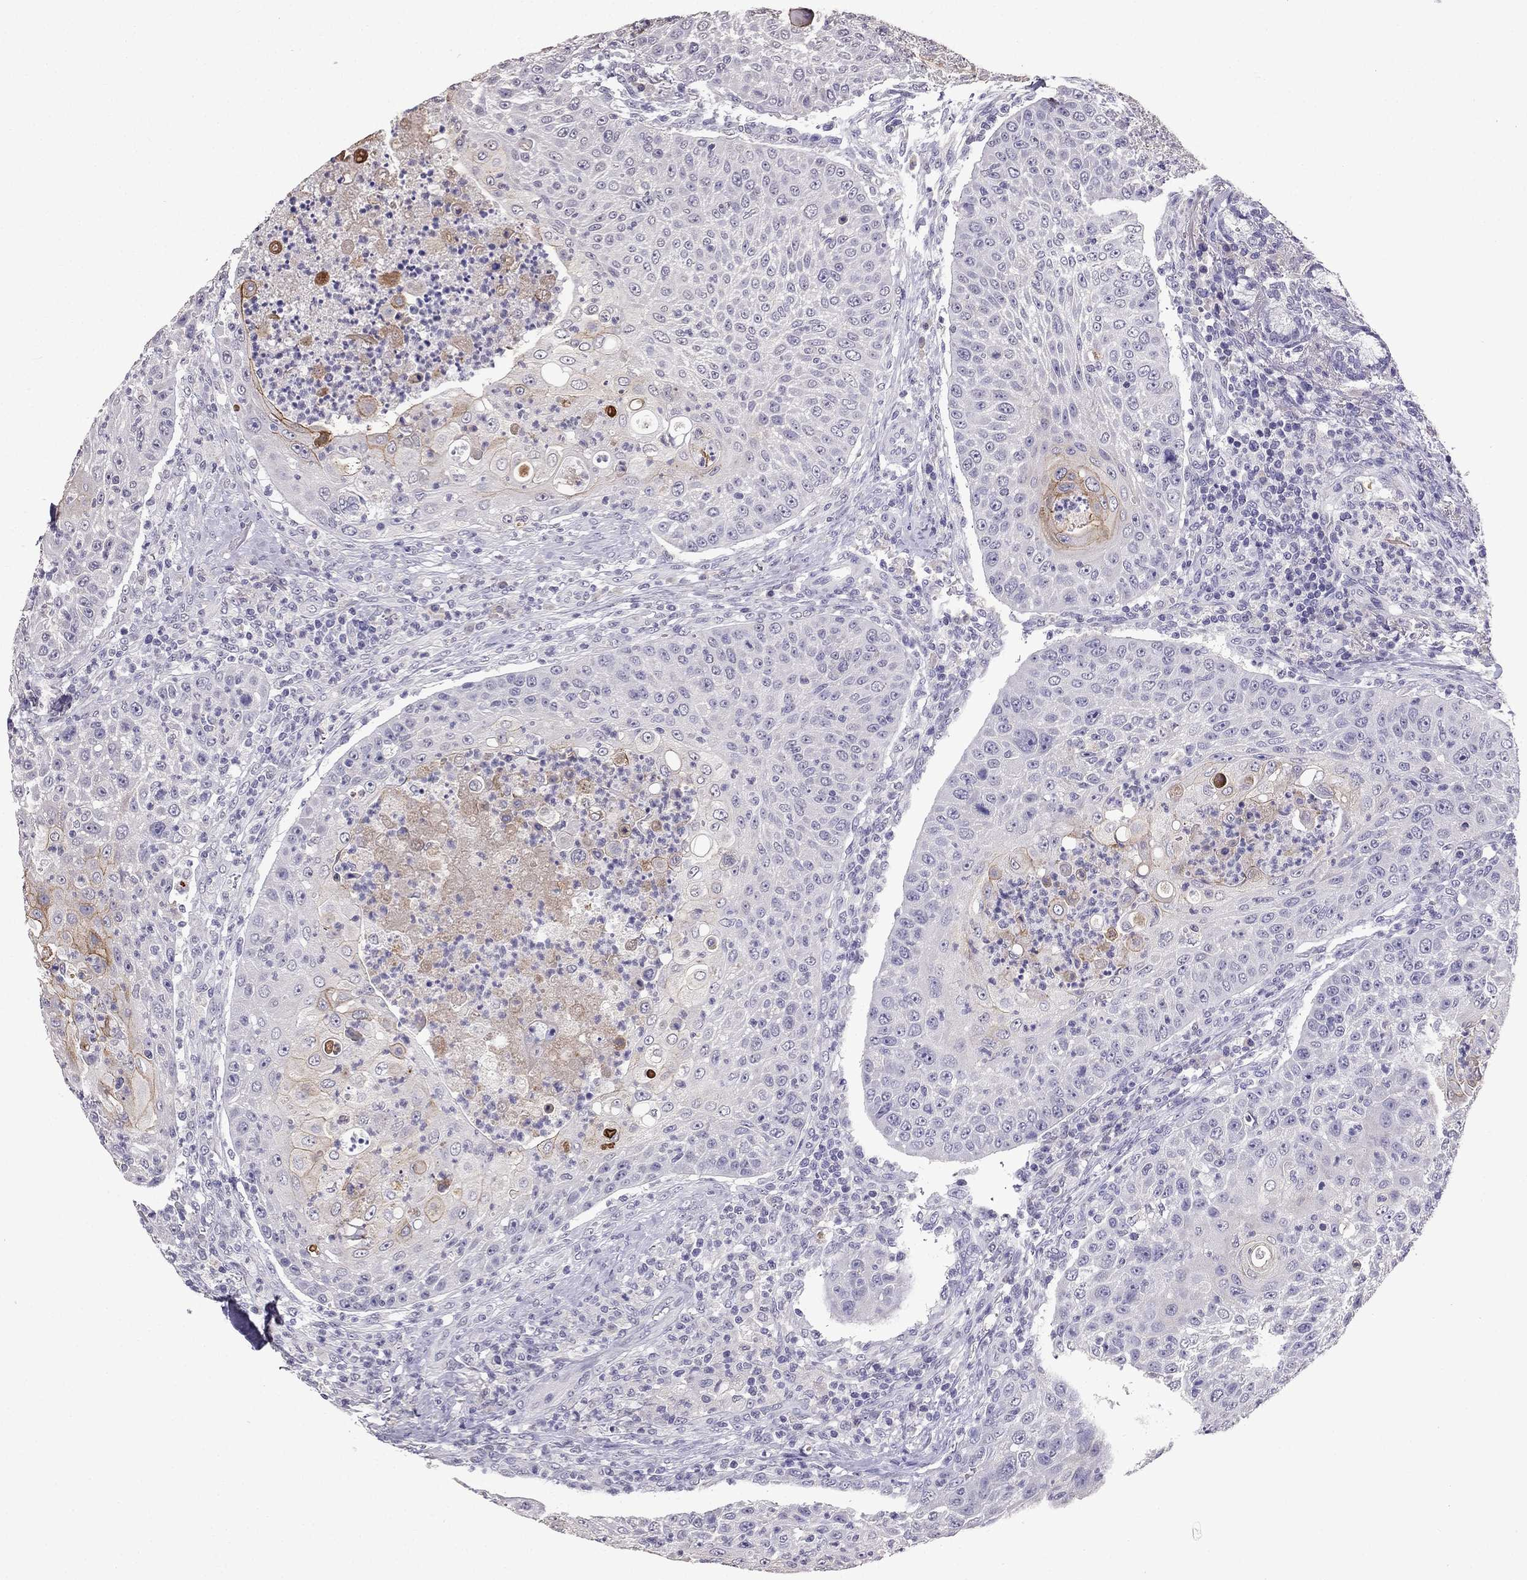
{"staining": {"intensity": "weak", "quantity": "<25%", "location": "cytoplasmic/membranous"}, "tissue": "head and neck cancer", "cell_type": "Tumor cells", "image_type": "cancer", "snomed": [{"axis": "morphology", "description": "Squamous cell carcinoma, NOS"}, {"axis": "topography", "description": "Head-Neck"}], "caption": "The IHC micrograph has no significant positivity in tumor cells of head and neck cancer (squamous cell carcinoma) tissue.", "gene": "SCG5", "patient": {"sex": "male", "age": 69}}